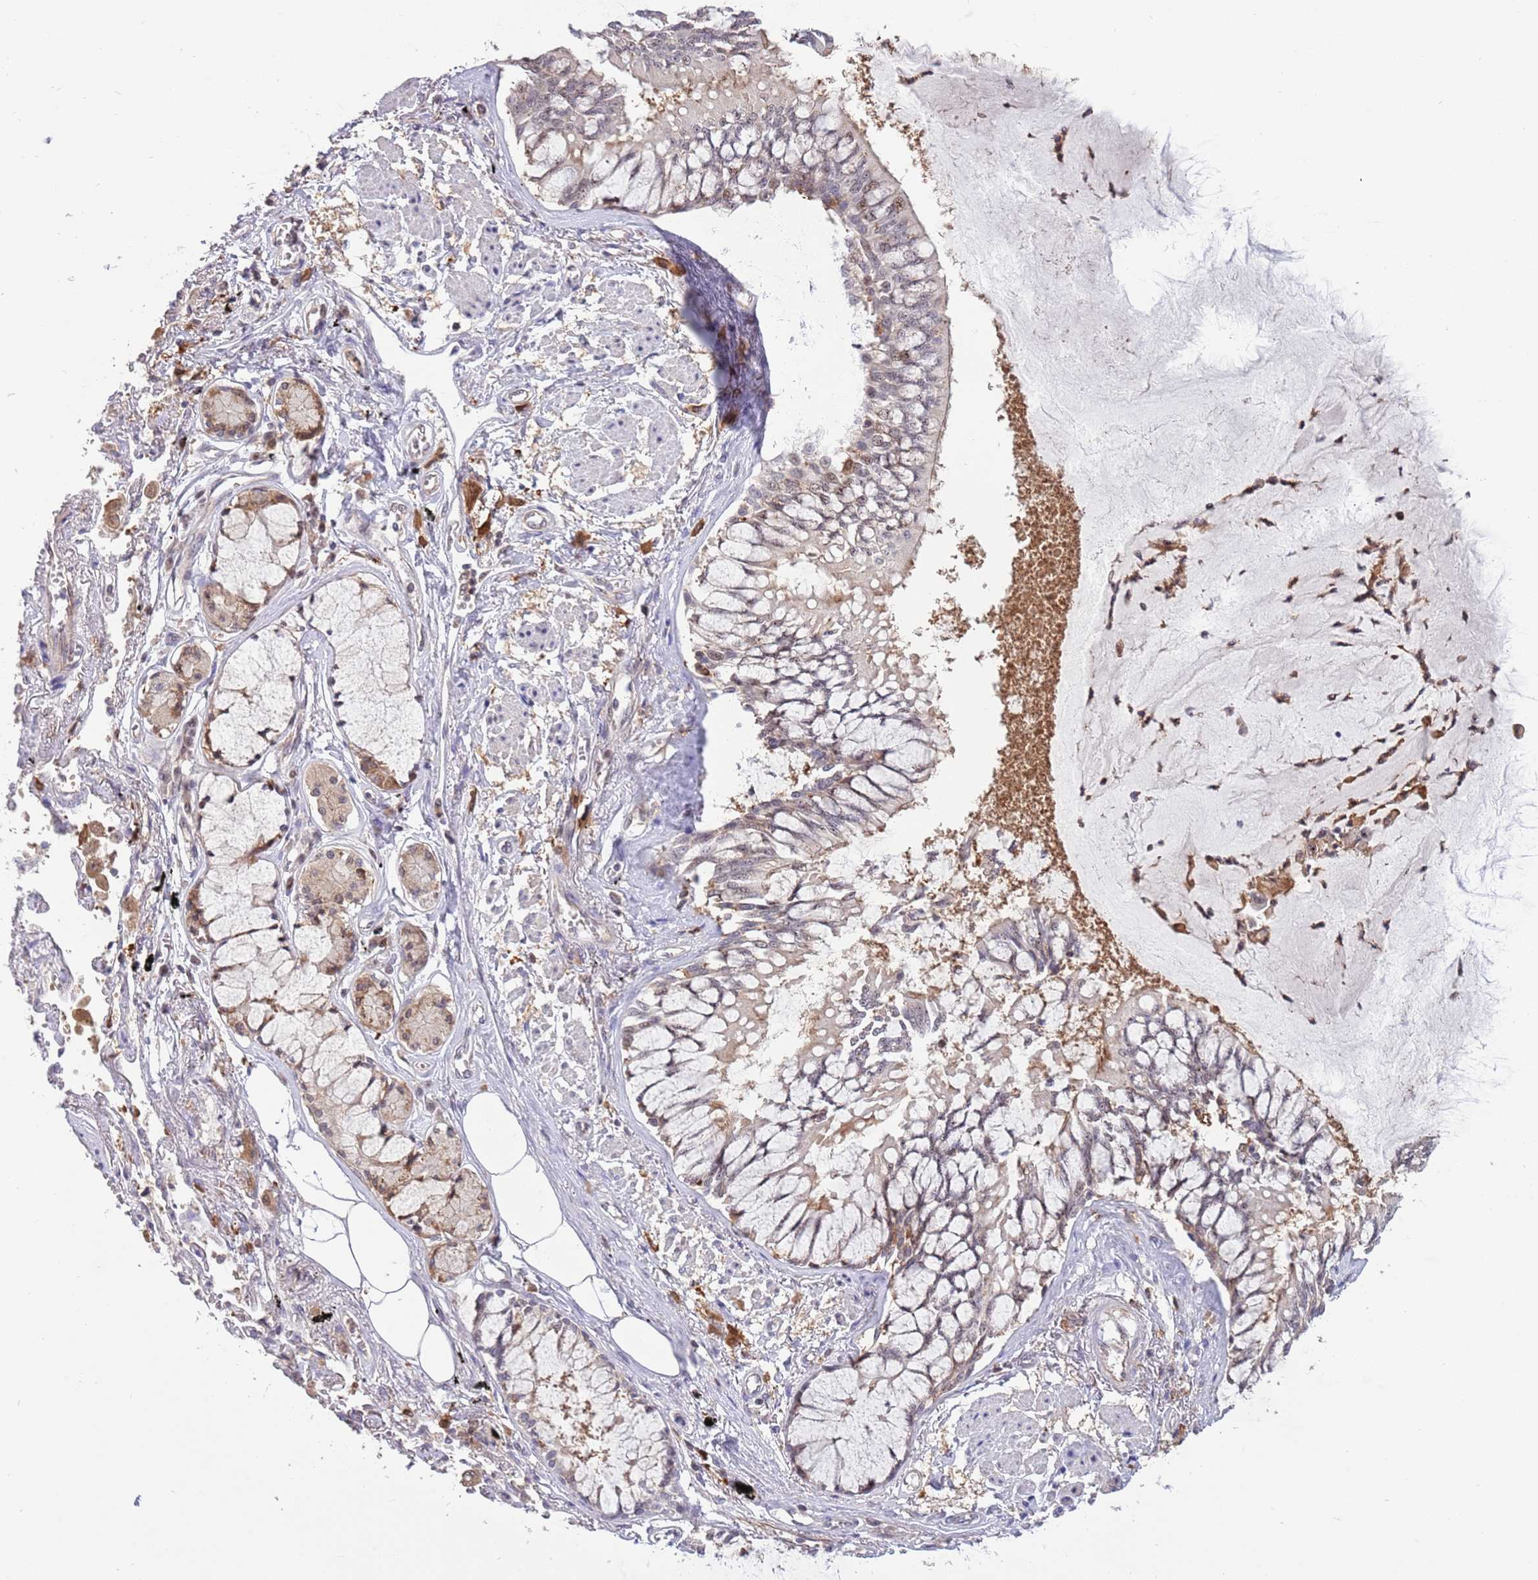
{"staining": {"intensity": "weak", "quantity": "<25%", "location": "nuclear"}, "tissue": "lung cancer", "cell_type": "Tumor cells", "image_type": "cancer", "snomed": [{"axis": "morphology", "description": "Adenocarcinoma, NOS"}, {"axis": "topography", "description": "Lung"}], "caption": "Tumor cells show no significant expression in adenocarcinoma (lung).", "gene": "CCNJL", "patient": {"sex": "male", "age": 67}}